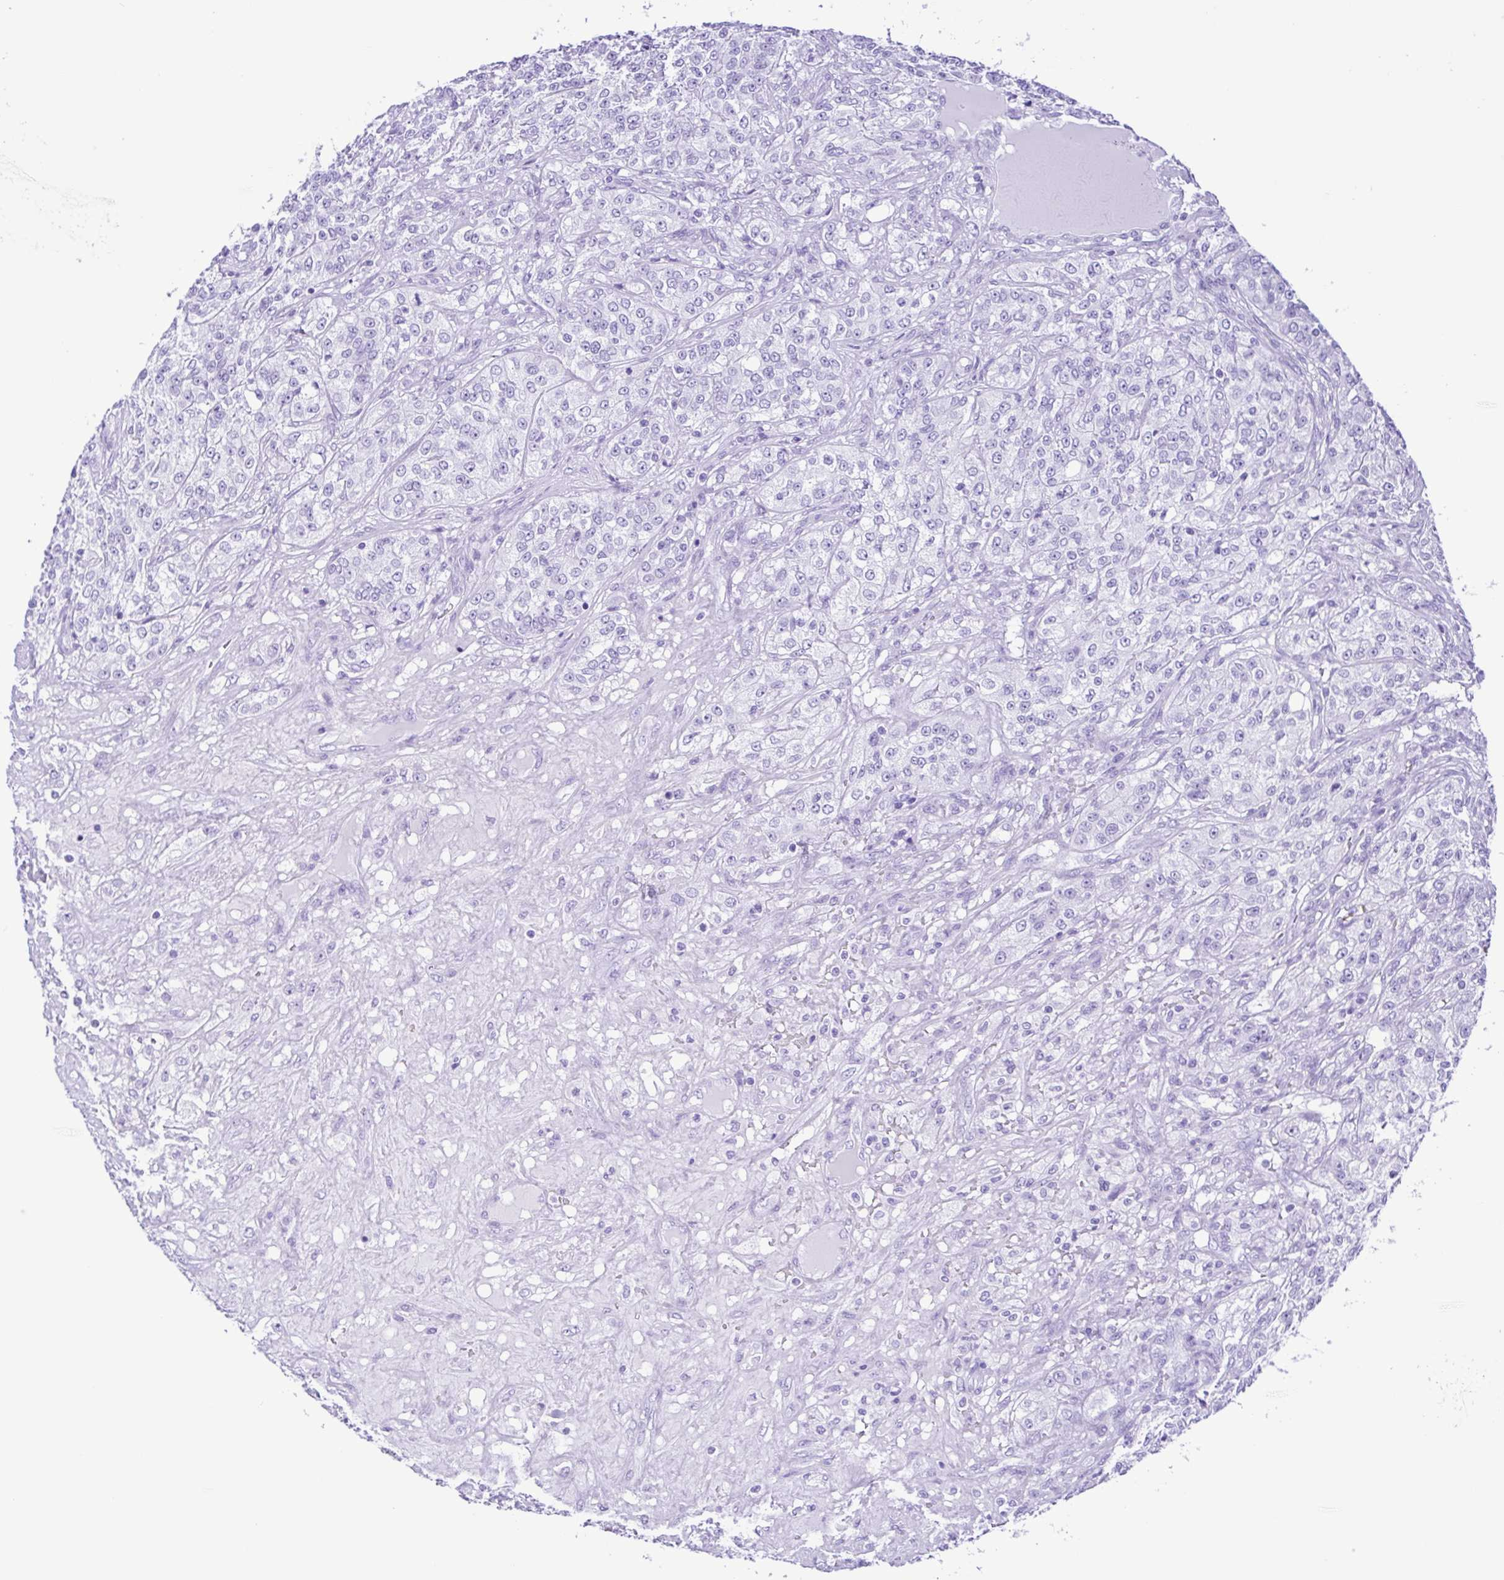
{"staining": {"intensity": "negative", "quantity": "none", "location": "none"}, "tissue": "renal cancer", "cell_type": "Tumor cells", "image_type": "cancer", "snomed": [{"axis": "morphology", "description": "Adenocarcinoma, NOS"}, {"axis": "topography", "description": "Kidney"}], "caption": "The photomicrograph shows no significant positivity in tumor cells of renal cancer (adenocarcinoma). (Immunohistochemistry (ihc), brightfield microscopy, high magnification).", "gene": "SYT1", "patient": {"sex": "female", "age": 63}}